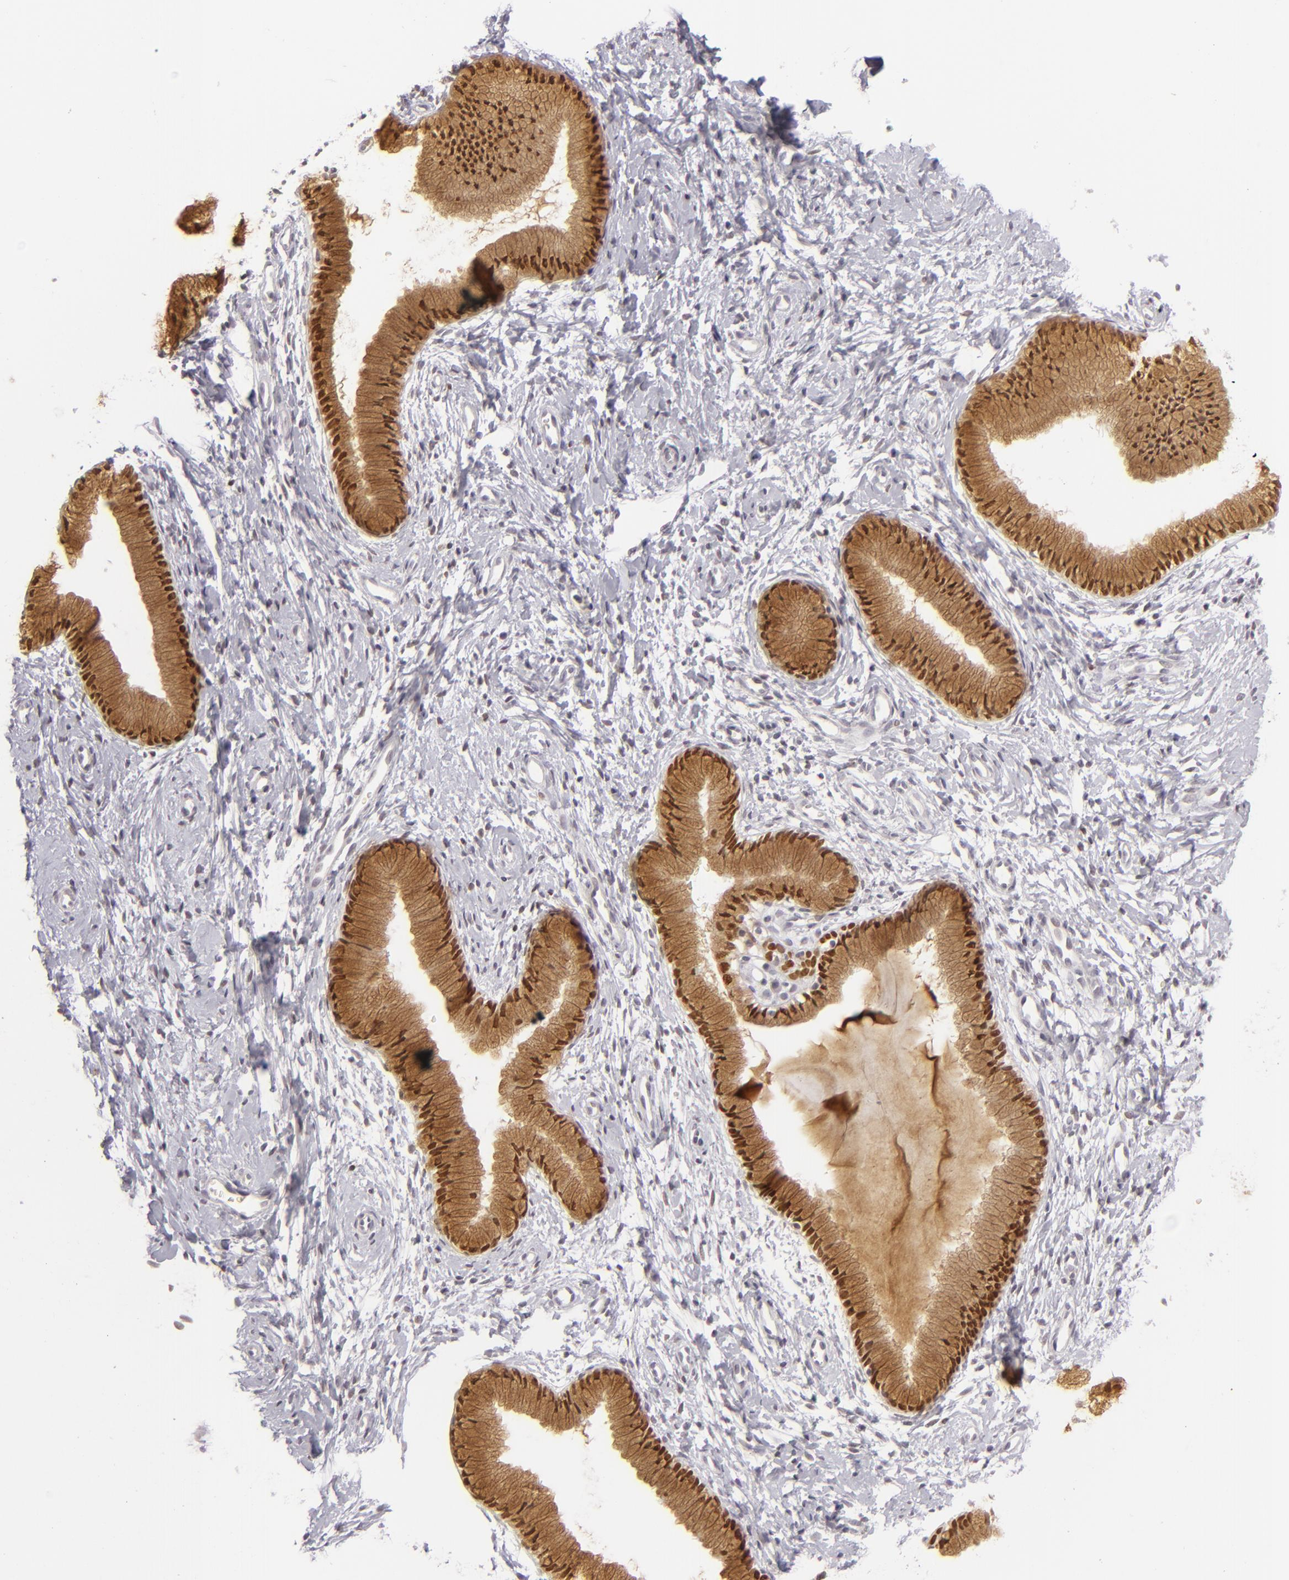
{"staining": {"intensity": "strong", "quantity": ">75%", "location": "cytoplasmic/membranous,nuclear"}, "tissue": "cervix", "cell_type": "Glandular cells", "image_type": "normal", "snomed": [{"axis": "morphology", "description": "Normal tissue, NOS"}, {"axis": "topography", "description": "Cervix"}], "caption": "Immunohistochemistry (IHC) of normal cervix reveals high levels of strong cytoplasmic/membranous,nuclear positivity in about >75% of glandular cells.", "gene": "SIX1", "patient": {"sex": "female", "age": 46}}